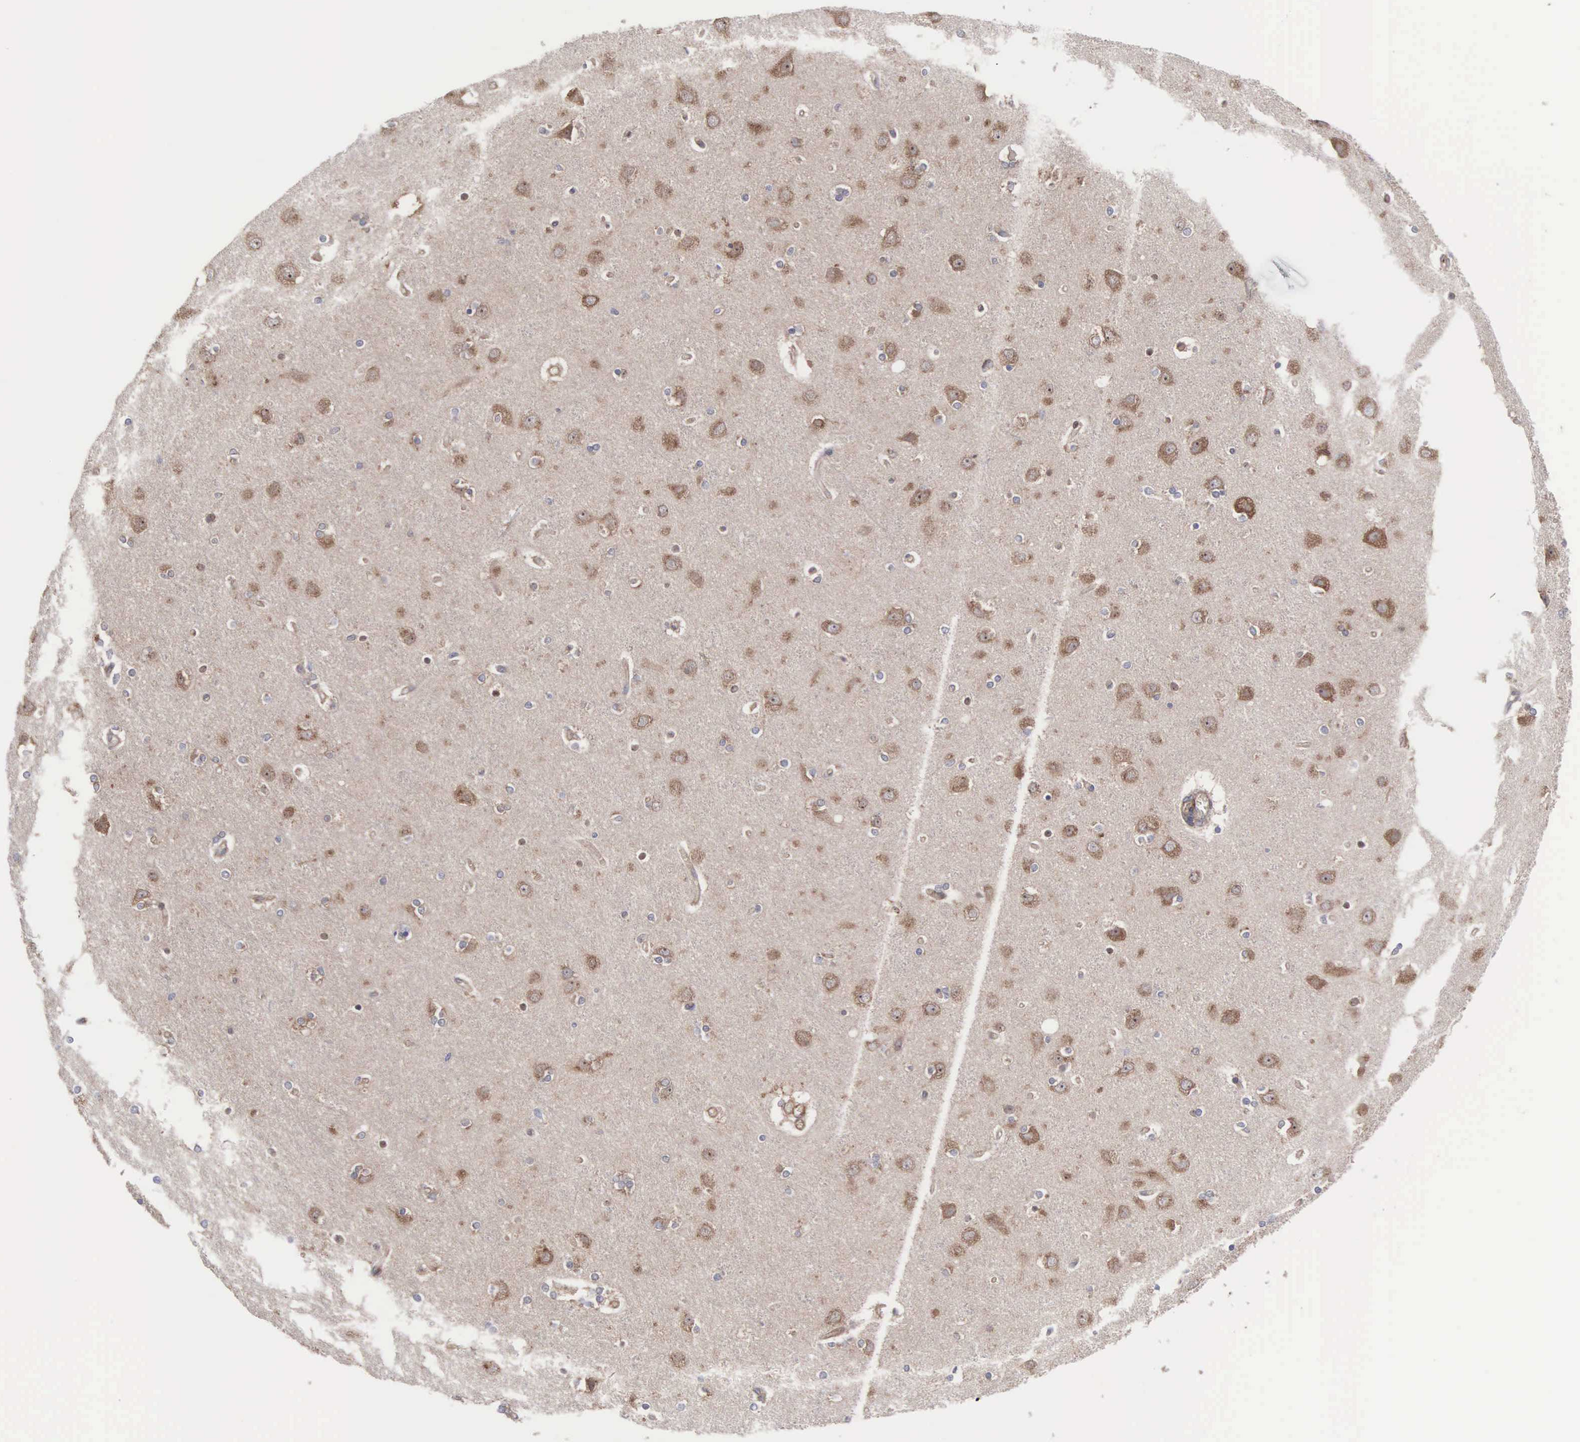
{"staining": {"intensity": "moderate", "quantity": ">75%", "location": "cytoplasmic/membranous"}, "tissue": "cerebral cortex", "cell_type": "Endothelial cells", "image_type": "normal", "snomed": [{"axis": "morphology", "description": "Normal tissue, NOS"}, {"axis": "topography", "description": "Cerebral cortex"}], "caption": "Immunohistochemistry (IHC) photomicrograph of benign cerebral cortex: human cerebral cortex stained using IHC displays medium levels of moderate protein expression localized specifically in the cytoplasmic/membranous of endothelial cells, appearing as a cytoplasmic/membranous brown color.", "gene": "INF2", "patient": {"sex": "female", "age": 54}}